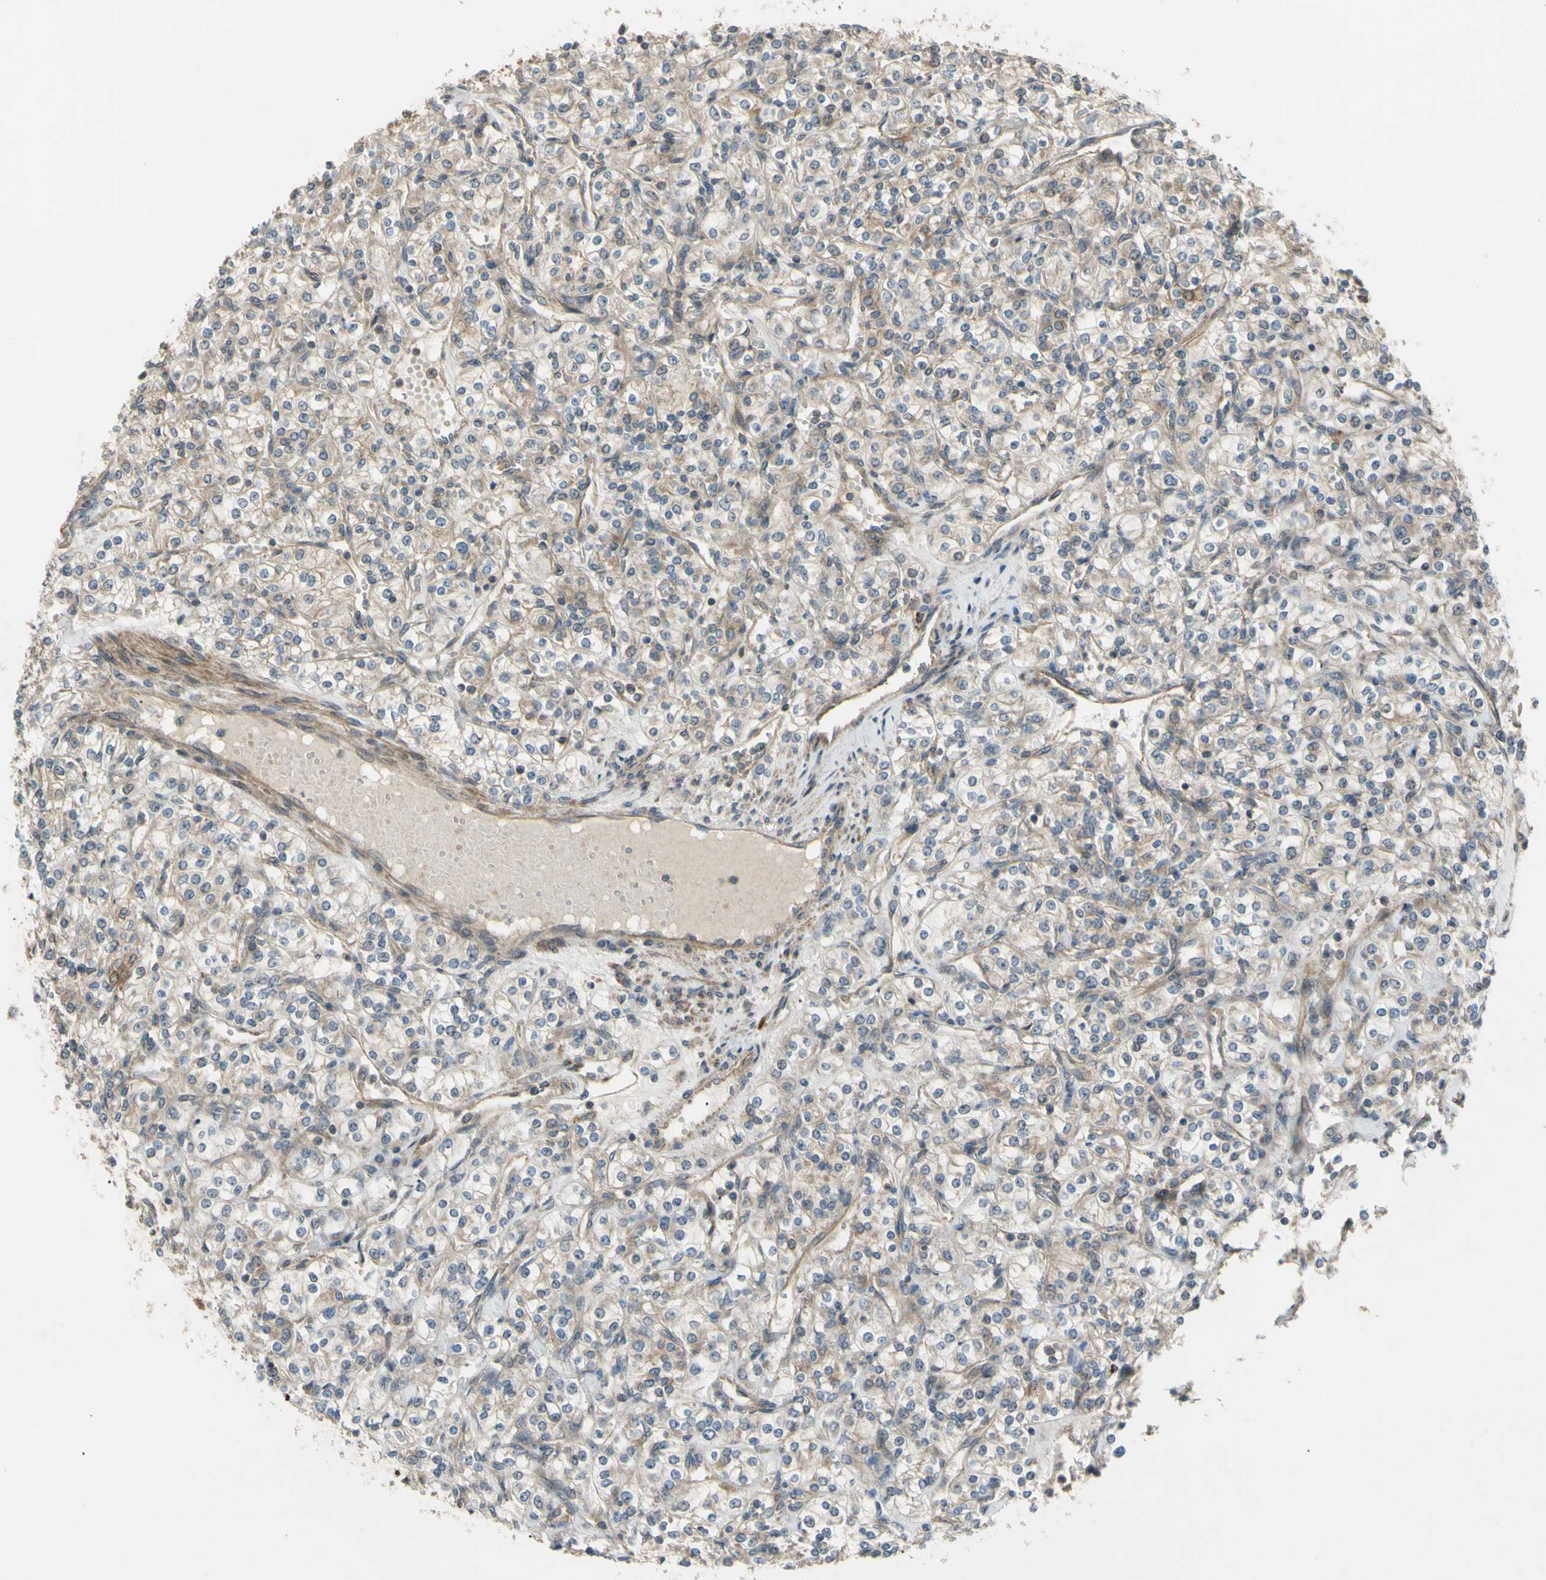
{"staining": {"intensity": "weak", "quantity": ">75%", "location": "cytoplasmic/membranous"}, "tissue": "renal cancer", "cell_type": "Tumor cells", "image_type": "cancer", "snomed": [{"axis": "morphology", "description": "Adenocarcinoma, NOS"}, {"axis": "topography", "description": "Kidney"}], "caption": "Immunohistochemistry staining of renal cancer (adenocarcinoma), which reveals low levels of weak cytoplasmic/membranous expression in about >75% of tumor cells indicating weak cytoplasmic/membranous protein staining. The staining was performed using DAB (3,3'-diaminobenzidine) (brown) for protein detection and nuclei were counterstained in hematoxylin (blue).", "gene": "FLII", "patient": {"sex": "male", "age": 77}}